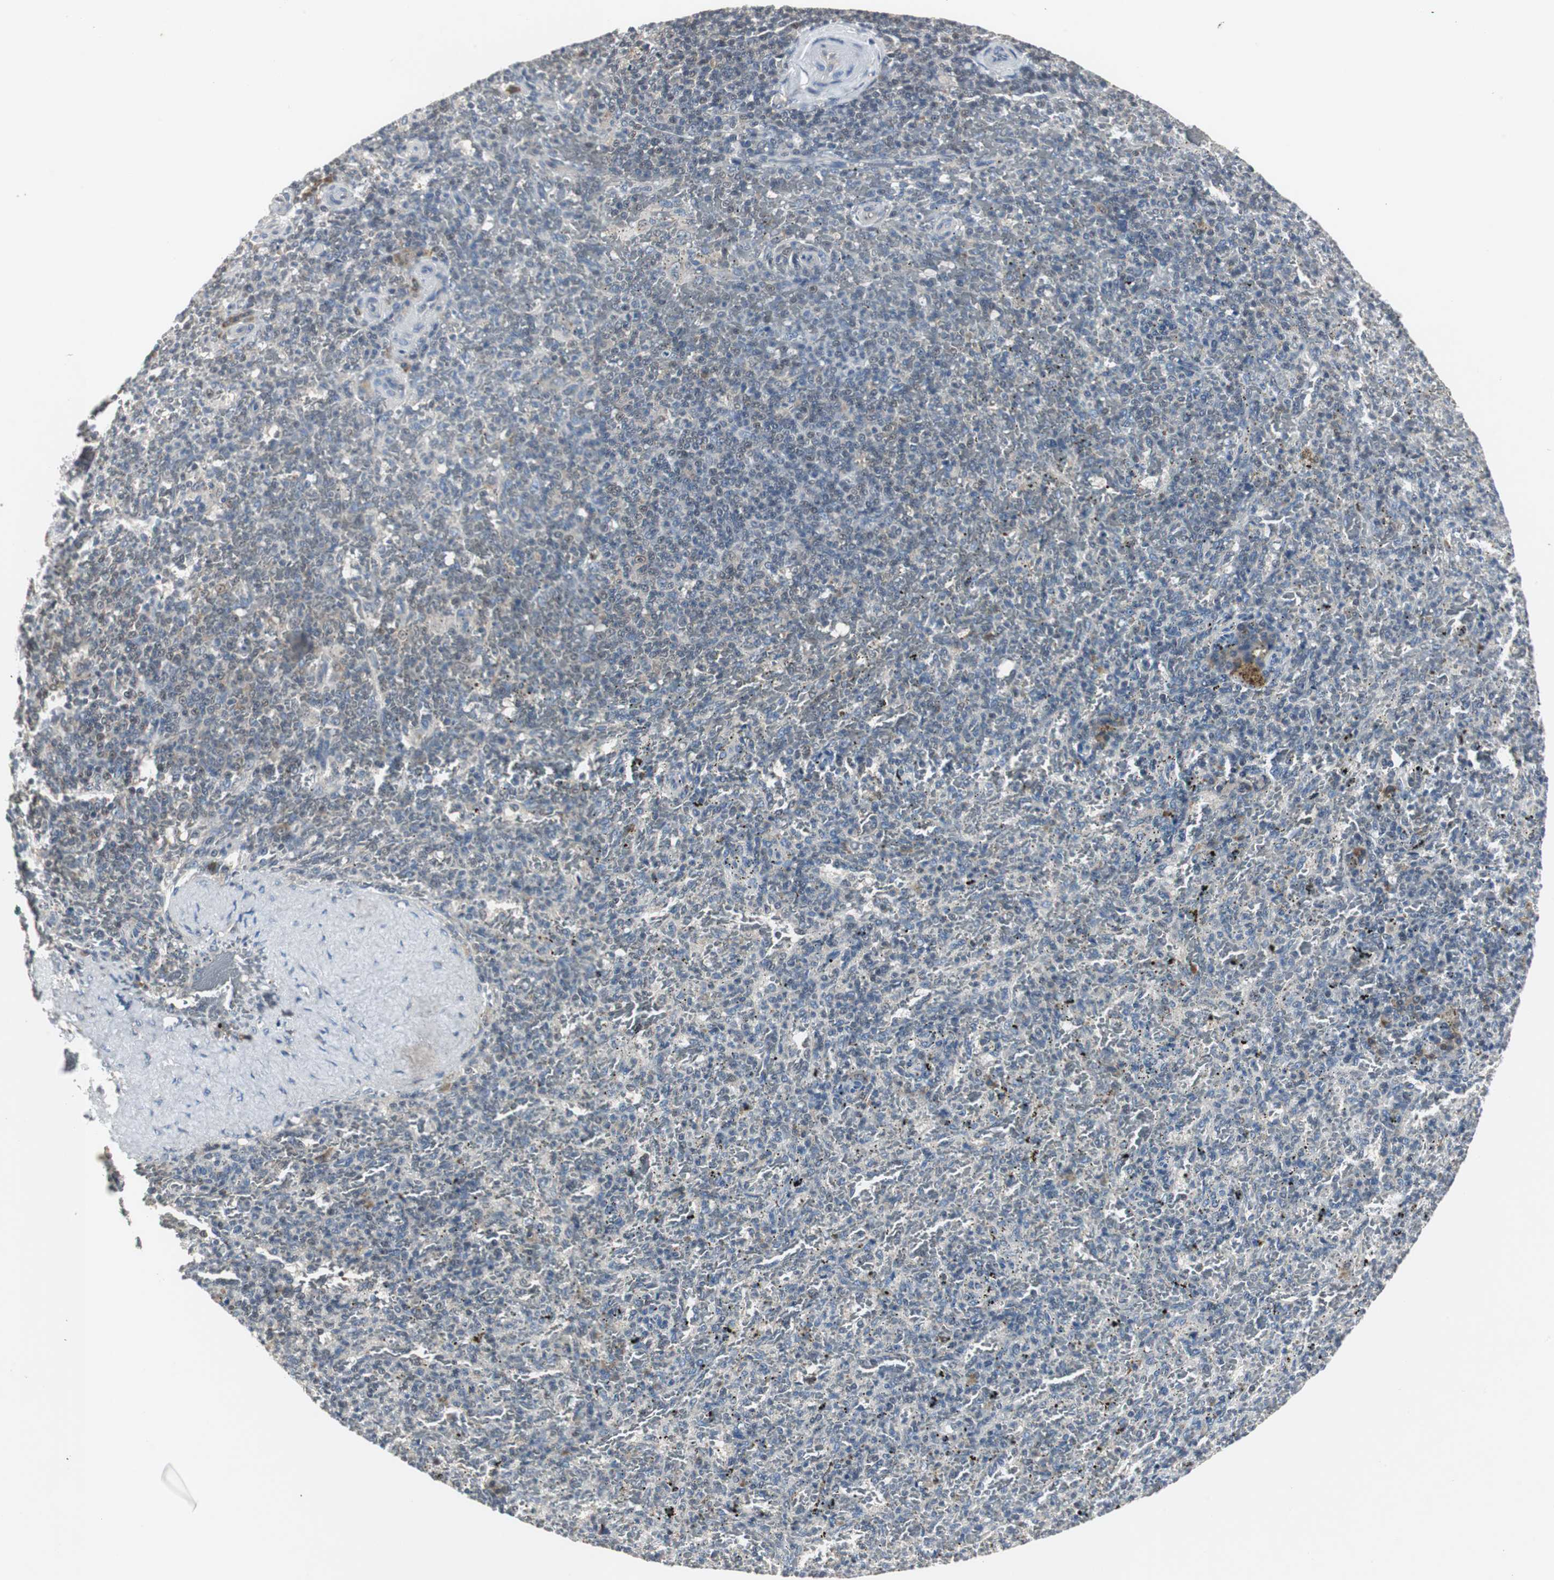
{"staining": {"intensity": "weak", "quantity": "<25%", "location": "cytoplasmic/membranous"}, "tissue": "spleen", "cell_type": "Cells in red pulp", "image_type": "normal", "snomed": [{"axis": "morphology", "description": "Normal tissue, NOS"}, {"axis": "topography", "description": "Spleen"}], "caption": "A histopathology image of human spleen is negative for staining in cells in red pulp. (DAB IHC with hematoxylin counter stain).", "gene": "CCT5", "patient": {"sex": "female", "age": 43}}